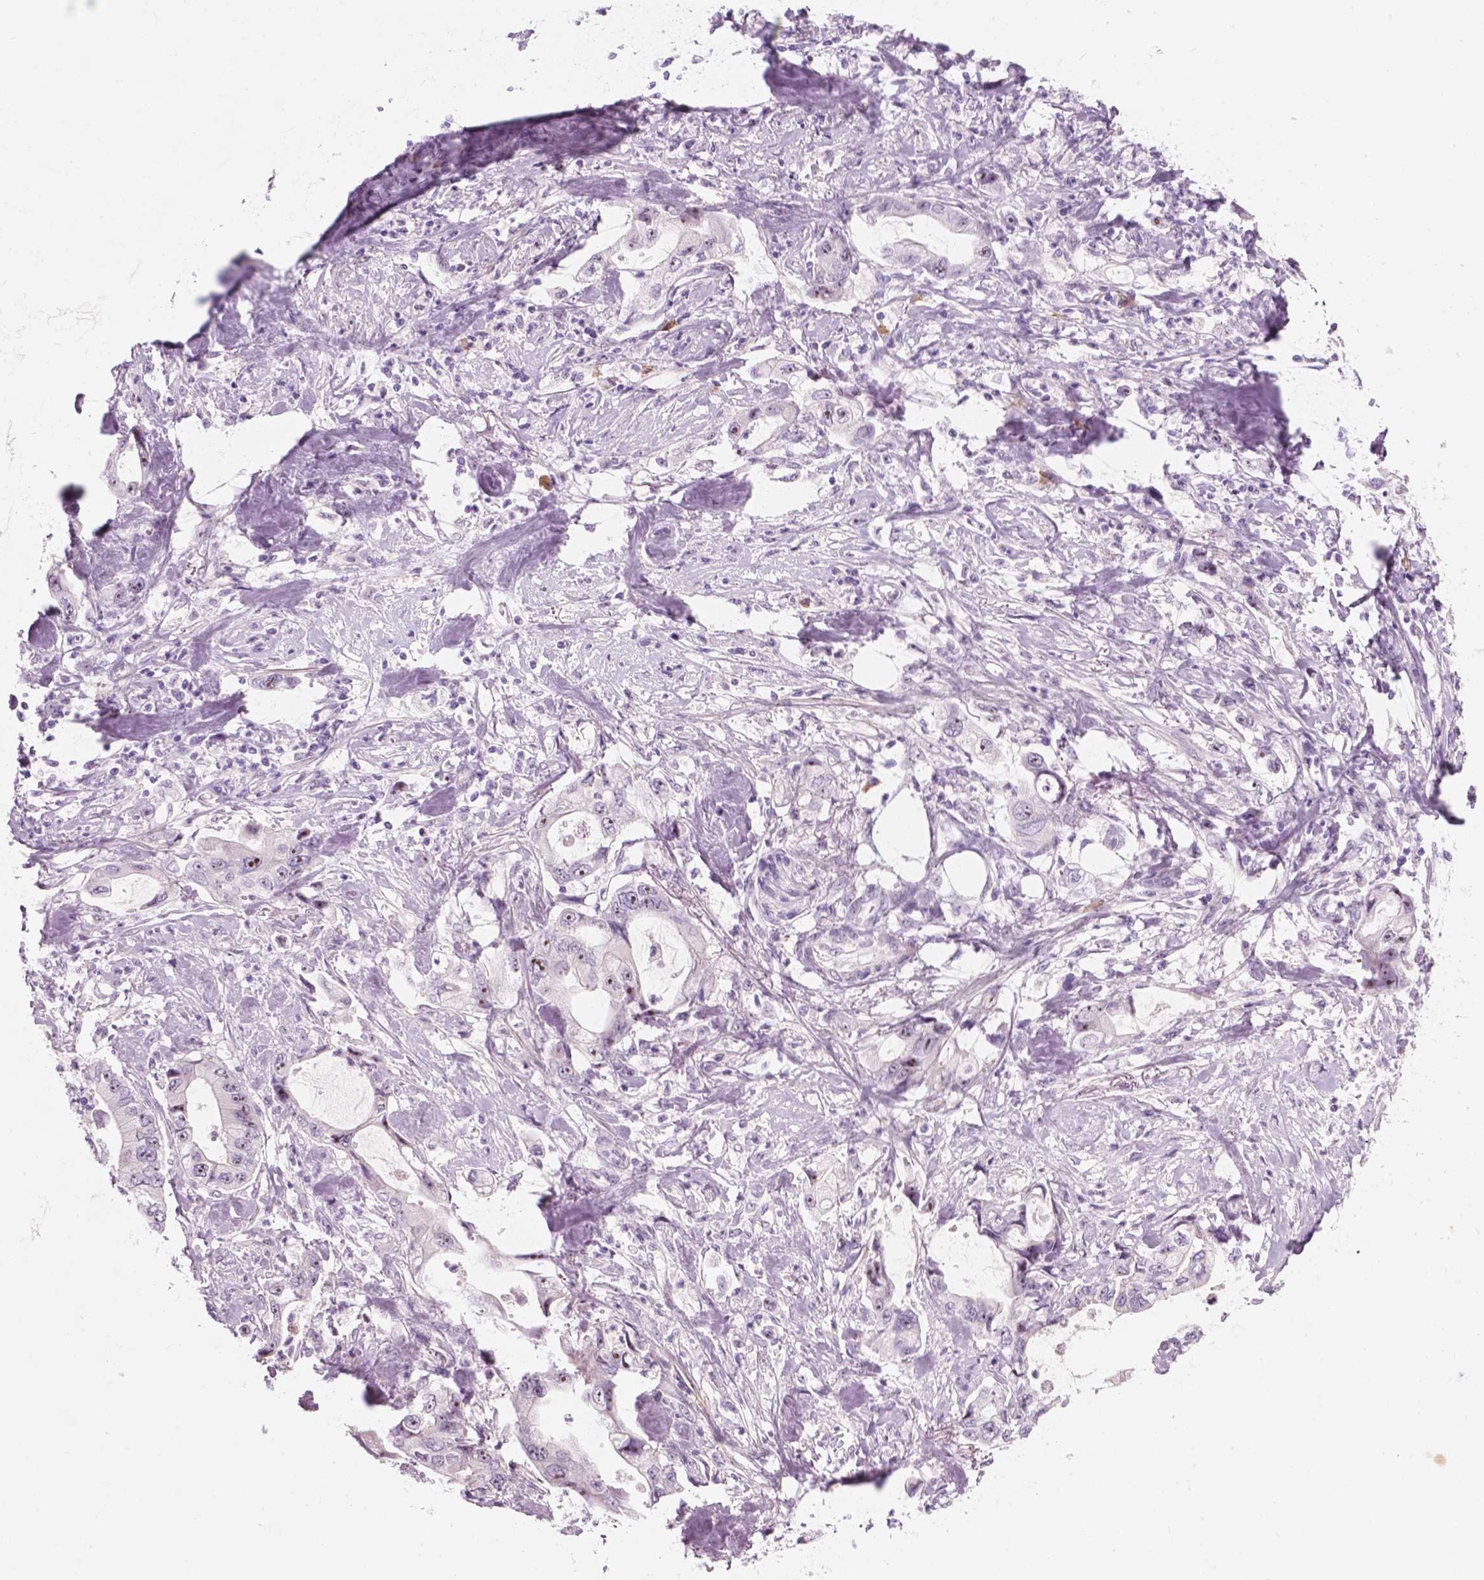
{"staining": {"intensity": "moderate", "quantity": "<25%", "location": "nuclear"}, "tissue": "stomach cancer", "cell_type": "Tumor cells", "image_type": "cancer", "snomed": [{"axis": "morphology", "description": "Adenocarcinoma, NOS"}, {"axis": "topography", "description": "Pancreas"}, {"axis": "topography", "description": "Stomach, upper"}], "caption": "Immunohistochemistry (DAB (3,3'-diaminobenzidine)) staining of stomach adenocarcinoma shows moderate nuclear protein expression in approximately <25% of tumor cells.", "gene": "ZNF853", "patient": {"sex": "male", "age": 77}}